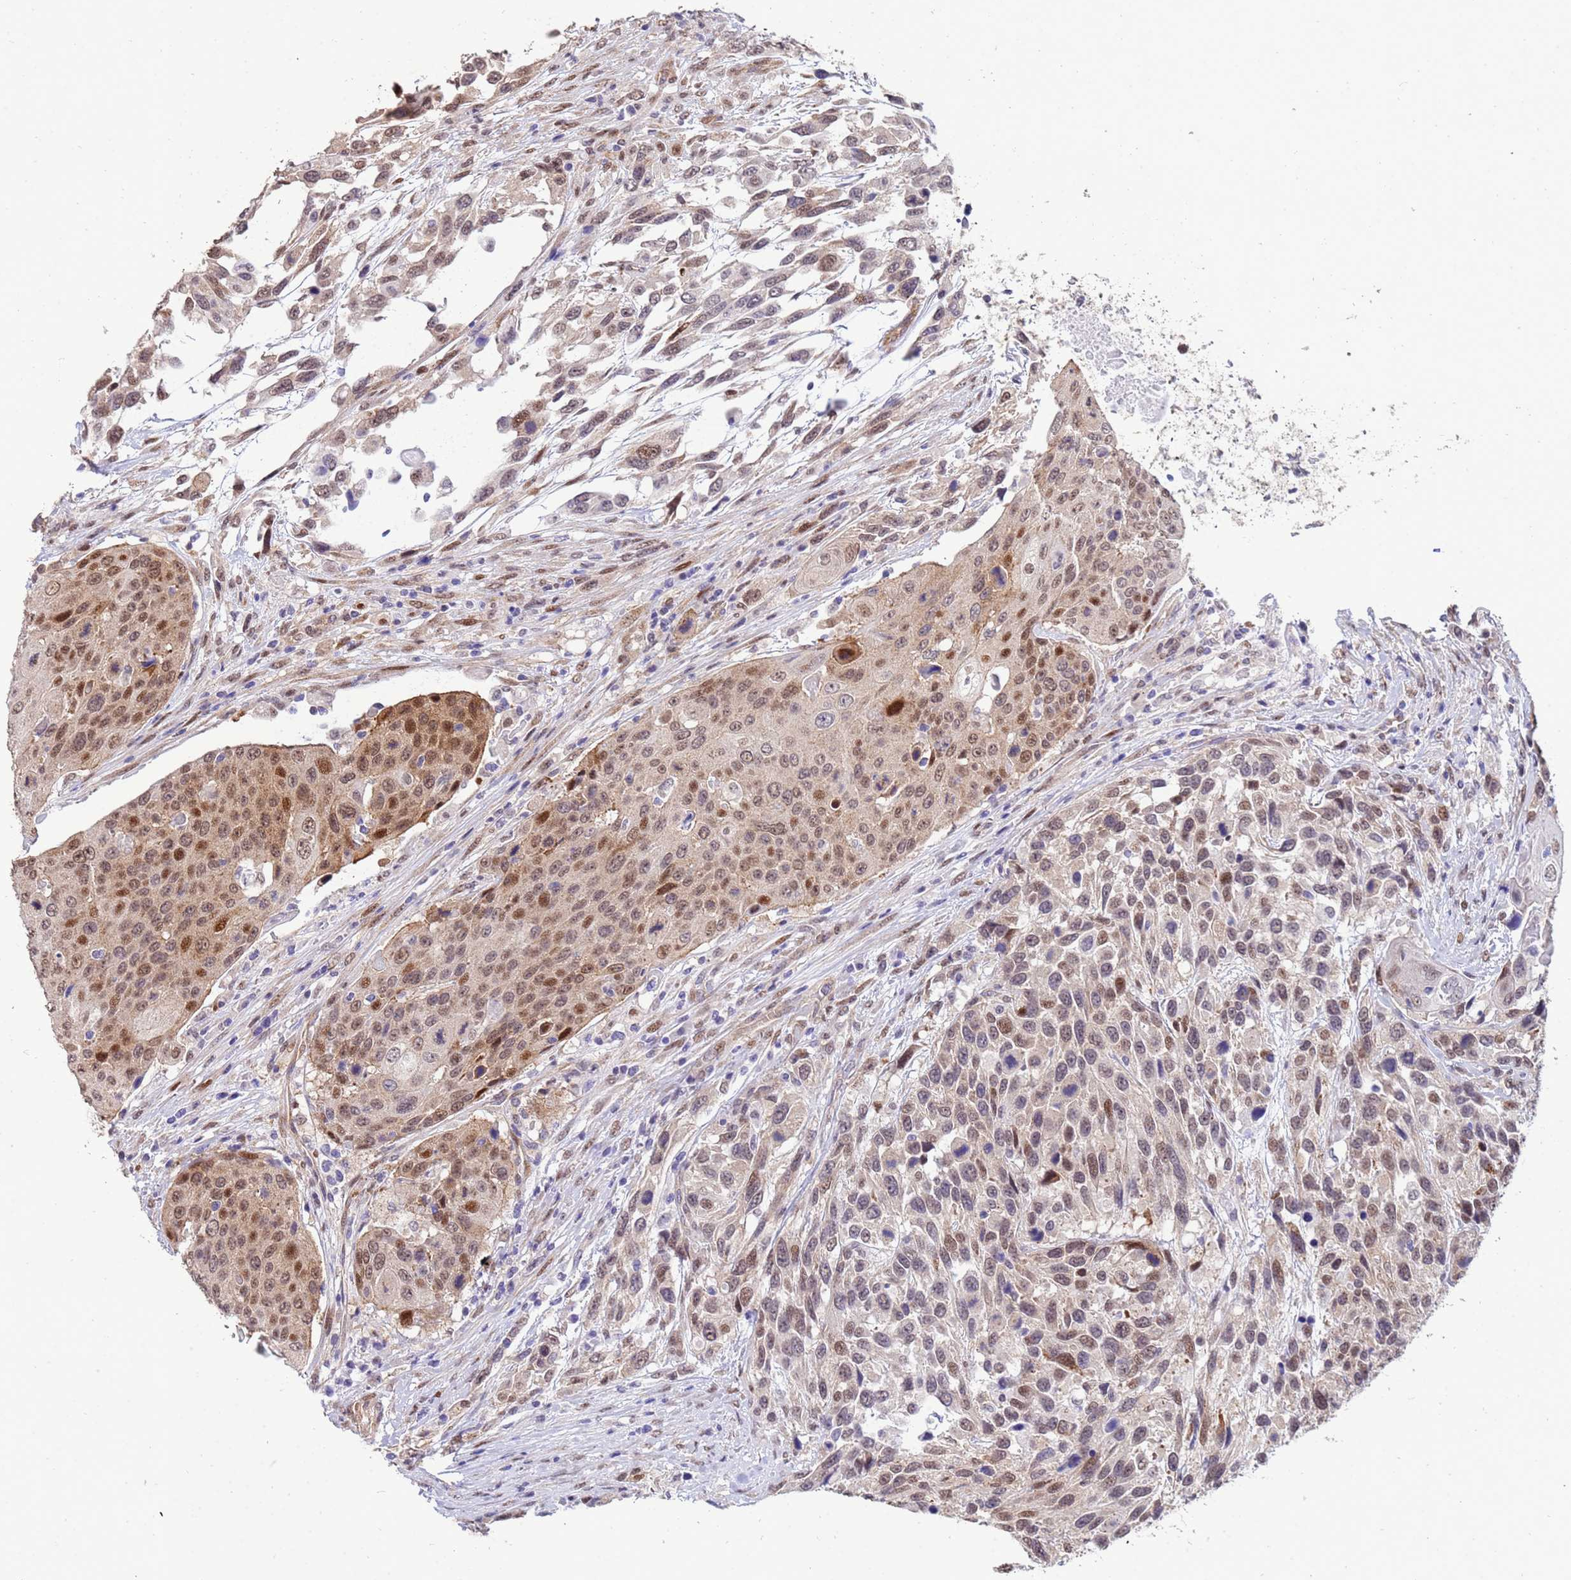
{"staining": {"intensity": "moderate", "quantity": ">75%", "location": "nuclear"}, "tissue": "urothelial cancer", "cell_type": "Tumor cells", "image_type": "cancer", "snomed": [{"axis": "morphology", "description": "Urothelial carcinoma, High grade"}, {"axis": "topography", "description": "Urinary bladder"}], "caption": "High-grade urothelial carcinoma stained with DAB immunohistochemistry shows medium levels of moderate nuclear positivity in approximately >75% of tumor cells.", "gene": "TRIP6", "patient": {"sex": "female", "age": 70}}